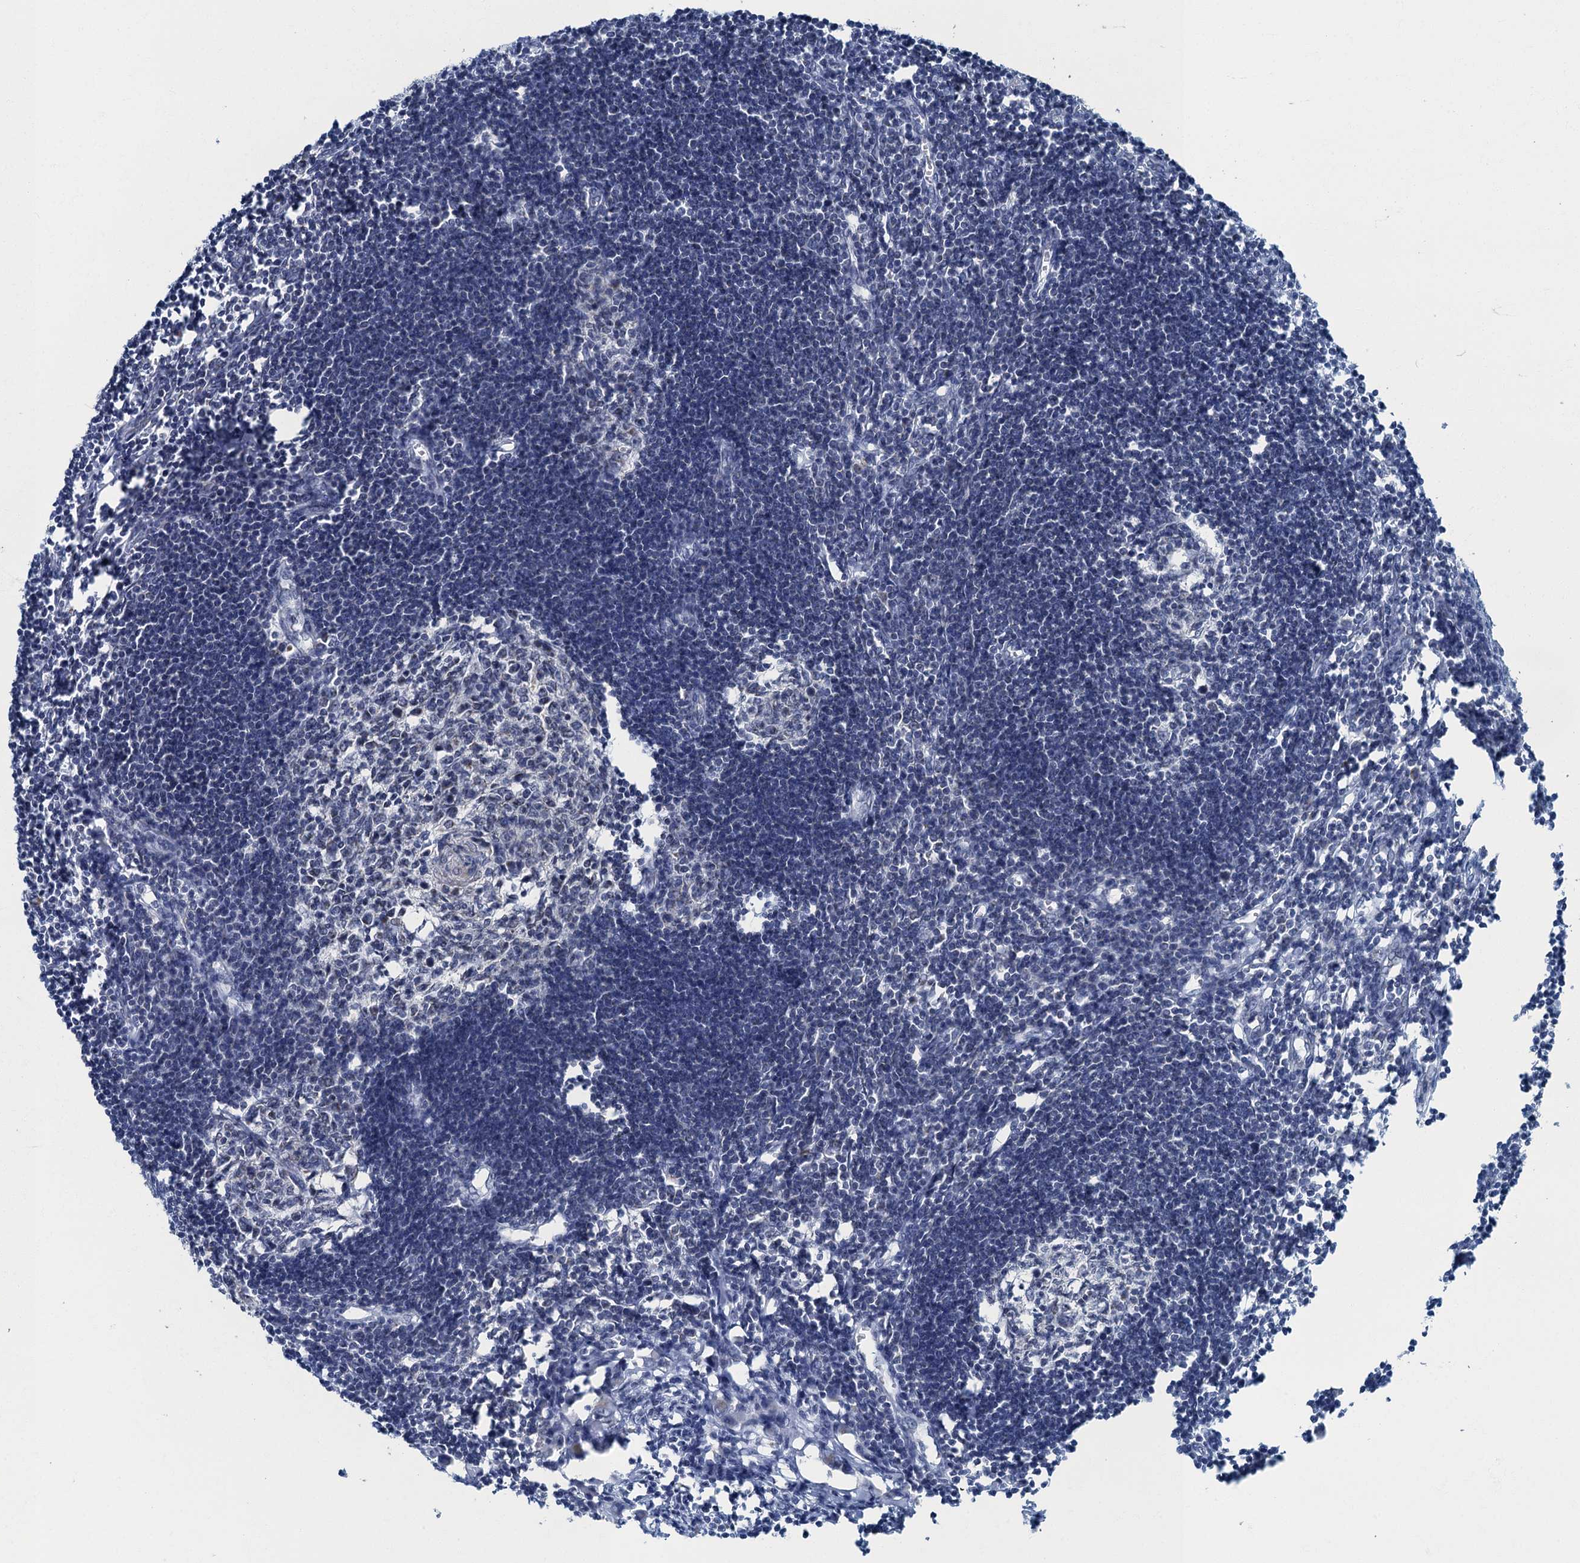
{"staining": {"intensity": "negative", "quantity": "none", "location": "none"}, "tissue": "lymph node", "cell_type": "Germinal center cells", "image_type": "normal", "snomed": [{"axis": "morphology", "description": "Normal tissue, NOS"}, {"axis": "morphology", "description": "Malignant melanoma, Metastatic site"}, {"axis": "topography", "description": "Lymph node"}], "caption": "This is an immunohistochemistry (IHC) histopathology image of unremarkable lymph node. There is no positivity in germinal center cells.", "gene": "RAD9B", "patient": {"sex": "male", "age": 41}}